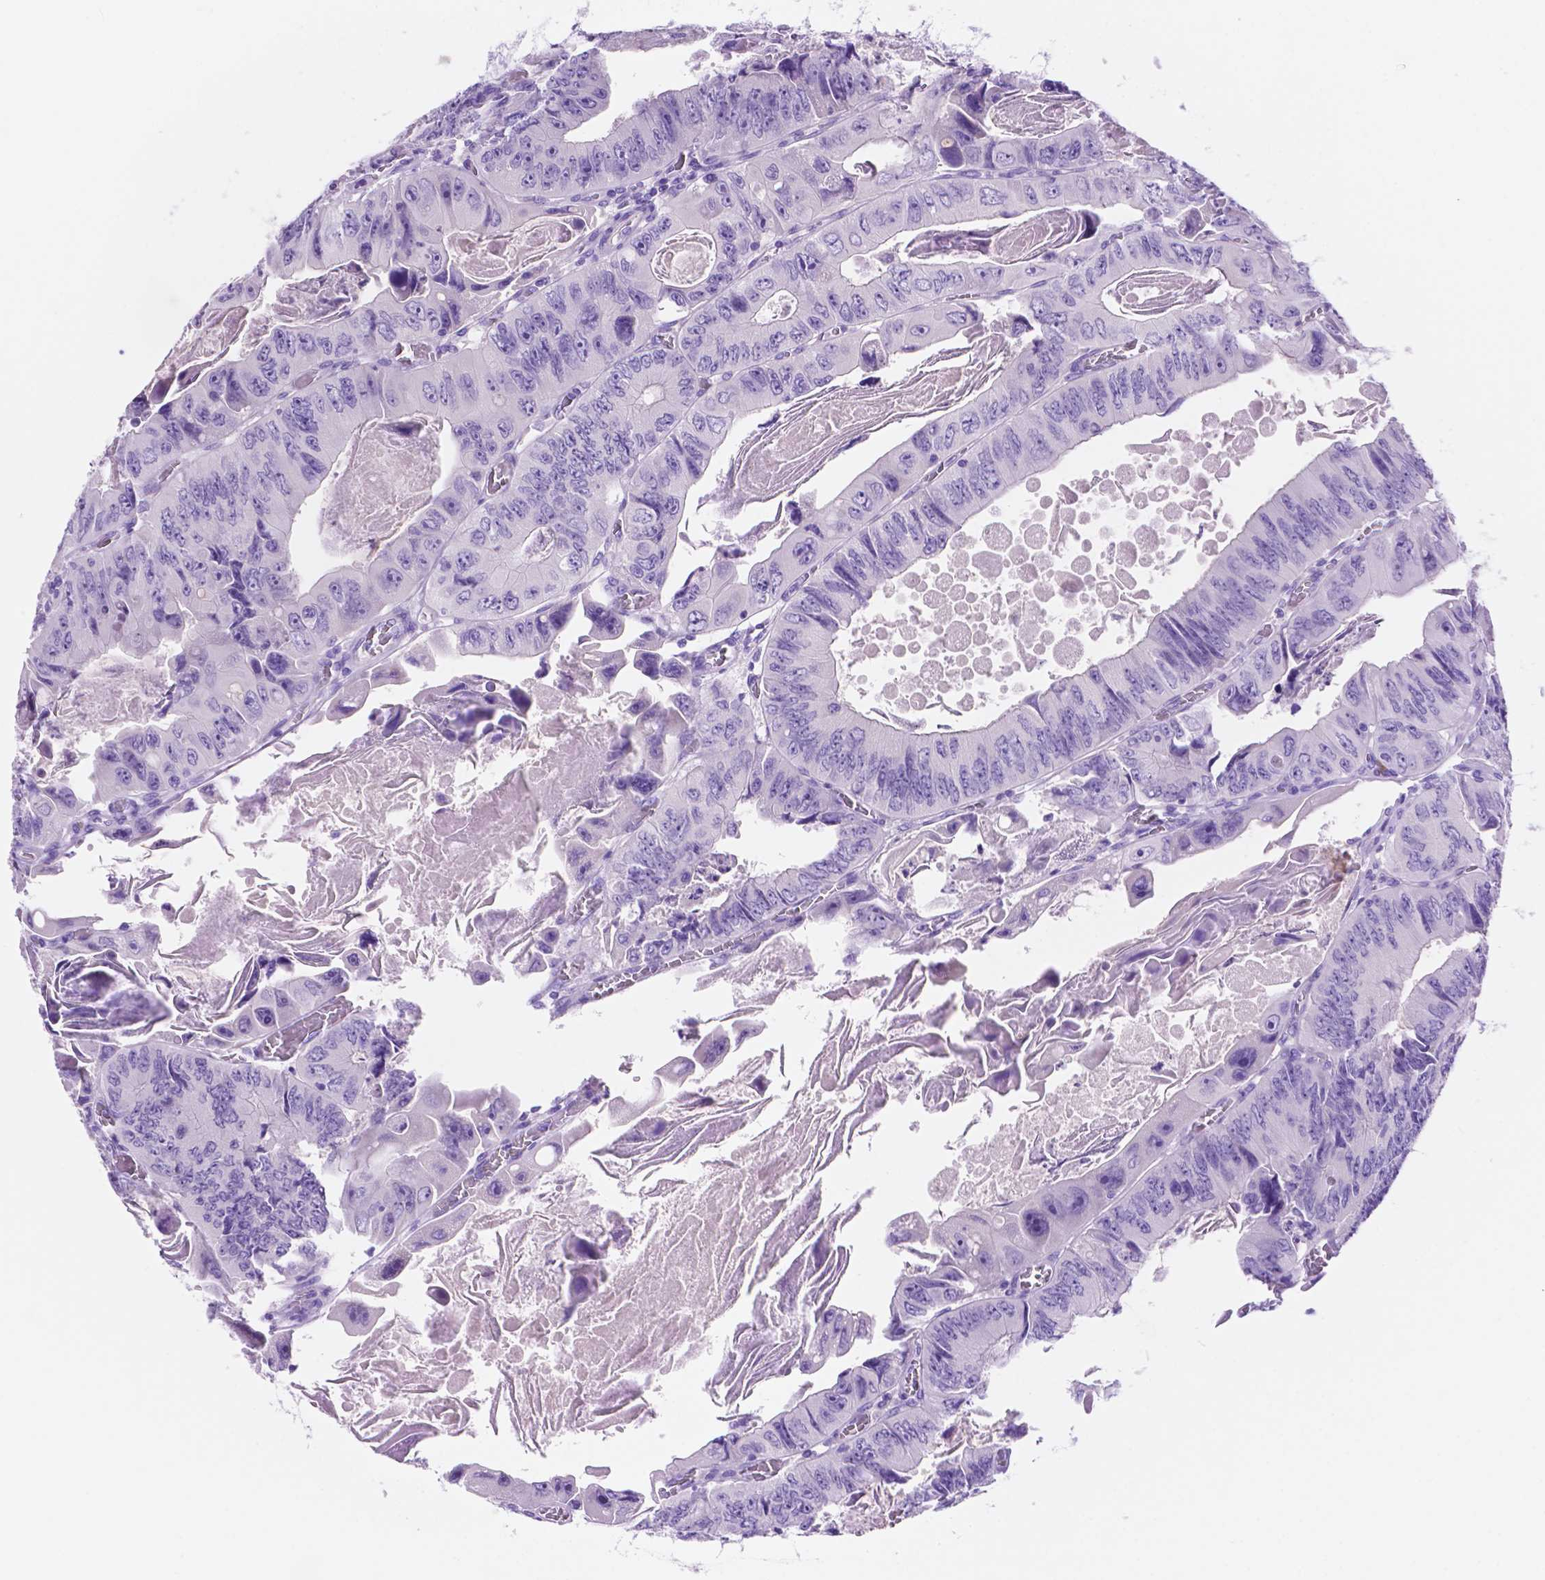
{"staining": {"intensity": "negative", "quantity": "none", "location": "none"}, "tissue": "colorectal cancer", "cell_type": "Tumor cells", "image_type": "cancer", "snomed": [{"axis": "morphology", "description": "Adenocarcinoma, NOS"}, {"axis": "topography", "description": "Colon"}], "caption": "An immunohistochemistry micrograph of colorectal cancer (adenocarcinoma) is shown. There is no staining in tumor cells of colorectal cancer (adenocarcinoma).", "gene": "FOXB2", "patient": {"sex": "female", "age": 84}}